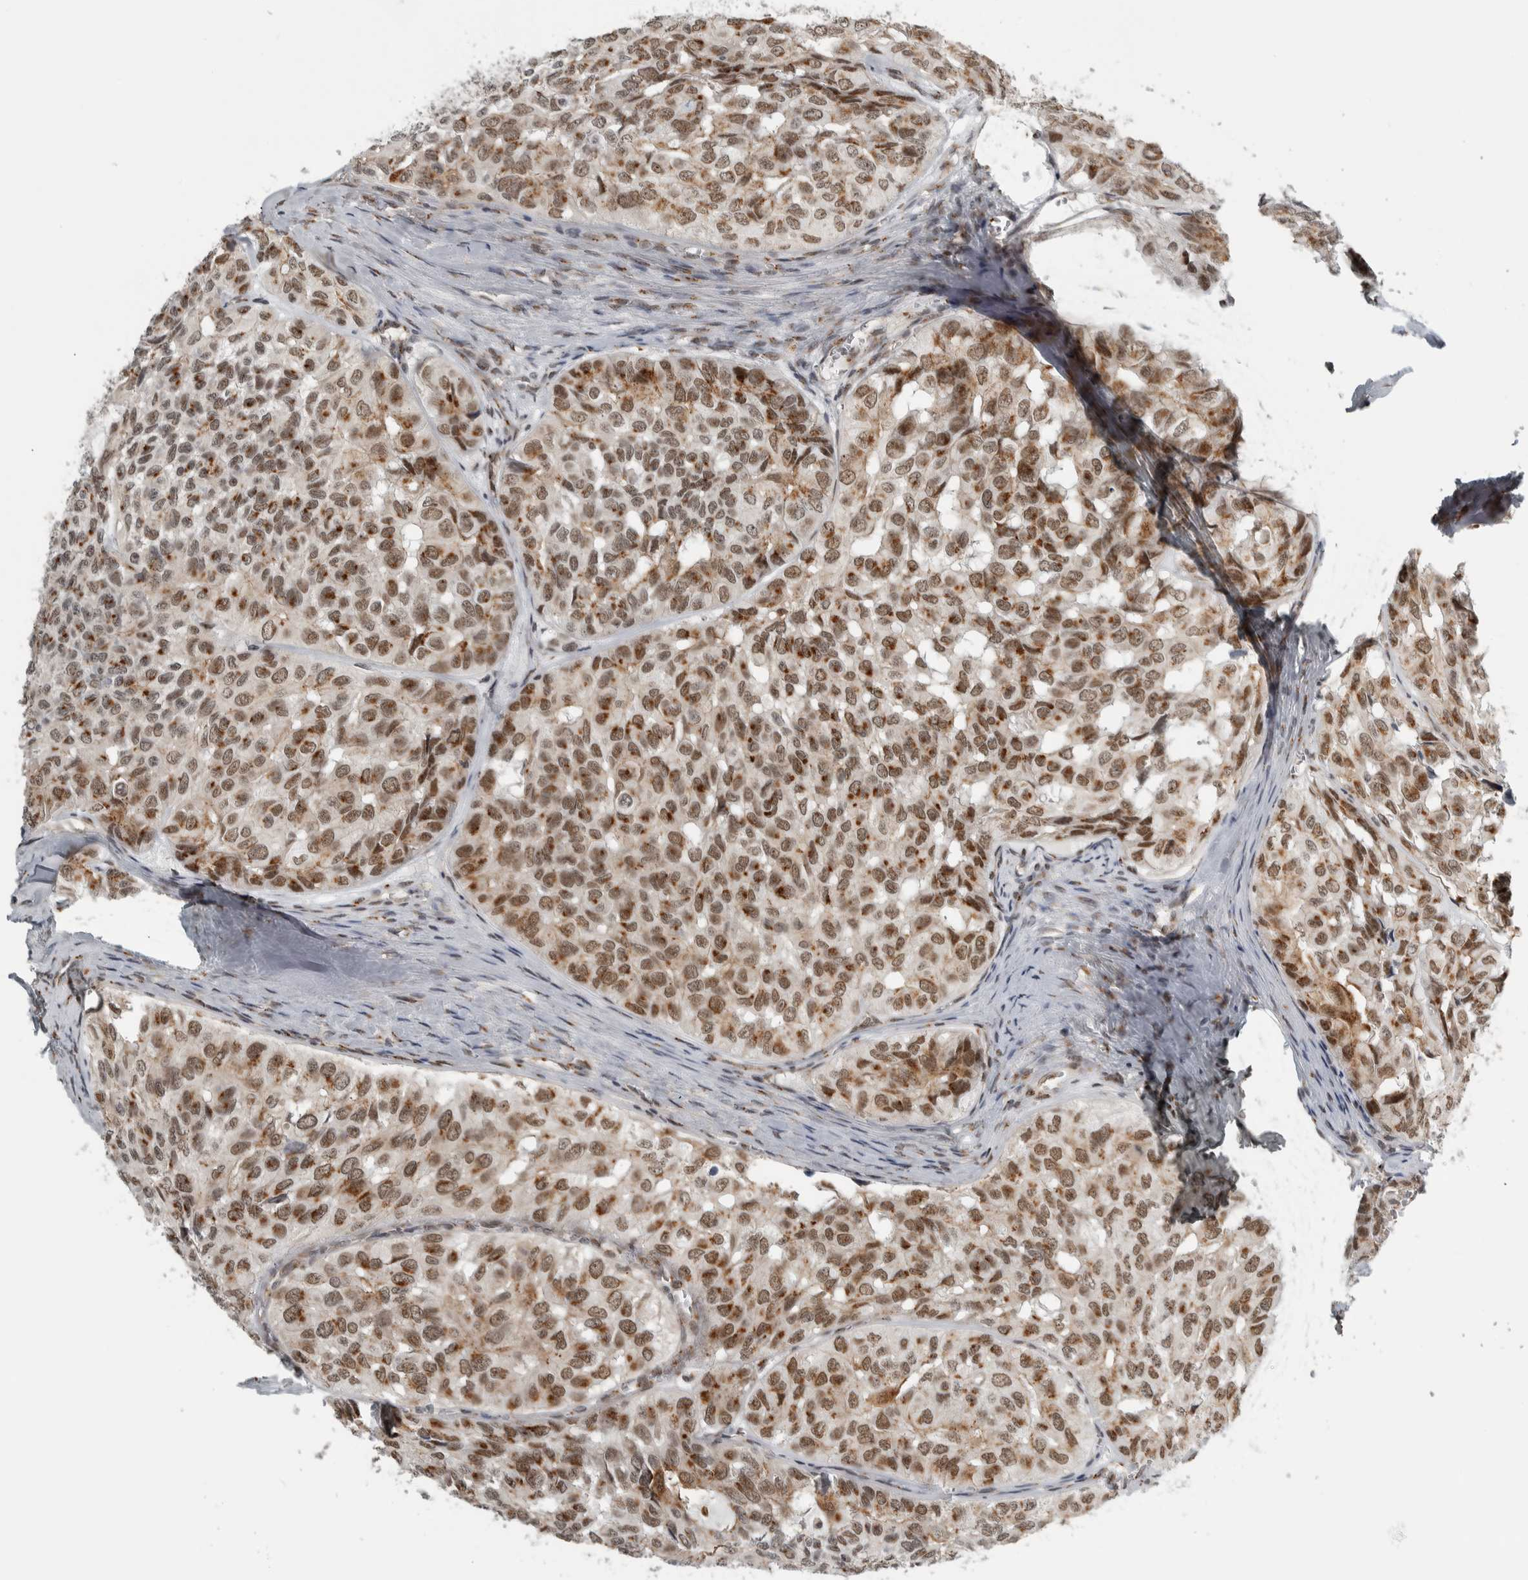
{"staining": {"intensity": "moderate", "quantity": ">75%", "location": "cytoplasmic/membranous,nuclear"}, "tissue": "head and neck cancer", "cell_type": "Tumor cells", "image_type": "cancer", "snomed": [{"axis": "morphology", "description": "Adenocarcinoma, NOS"}, {"axis": "topography", "description": "Salivary gland, NOS"}, {"axis": "topography", "description": "Head-Neck"}], "caption": "This is an image of immunohistochemistry (IHC) staining of head and neck cancer, which shows moderate positivity in the cytoplasmic/membranous and nuclear of tumor cells.", "gene": "ZMYND8", "patient": {"sex": "female", "age": 76}}